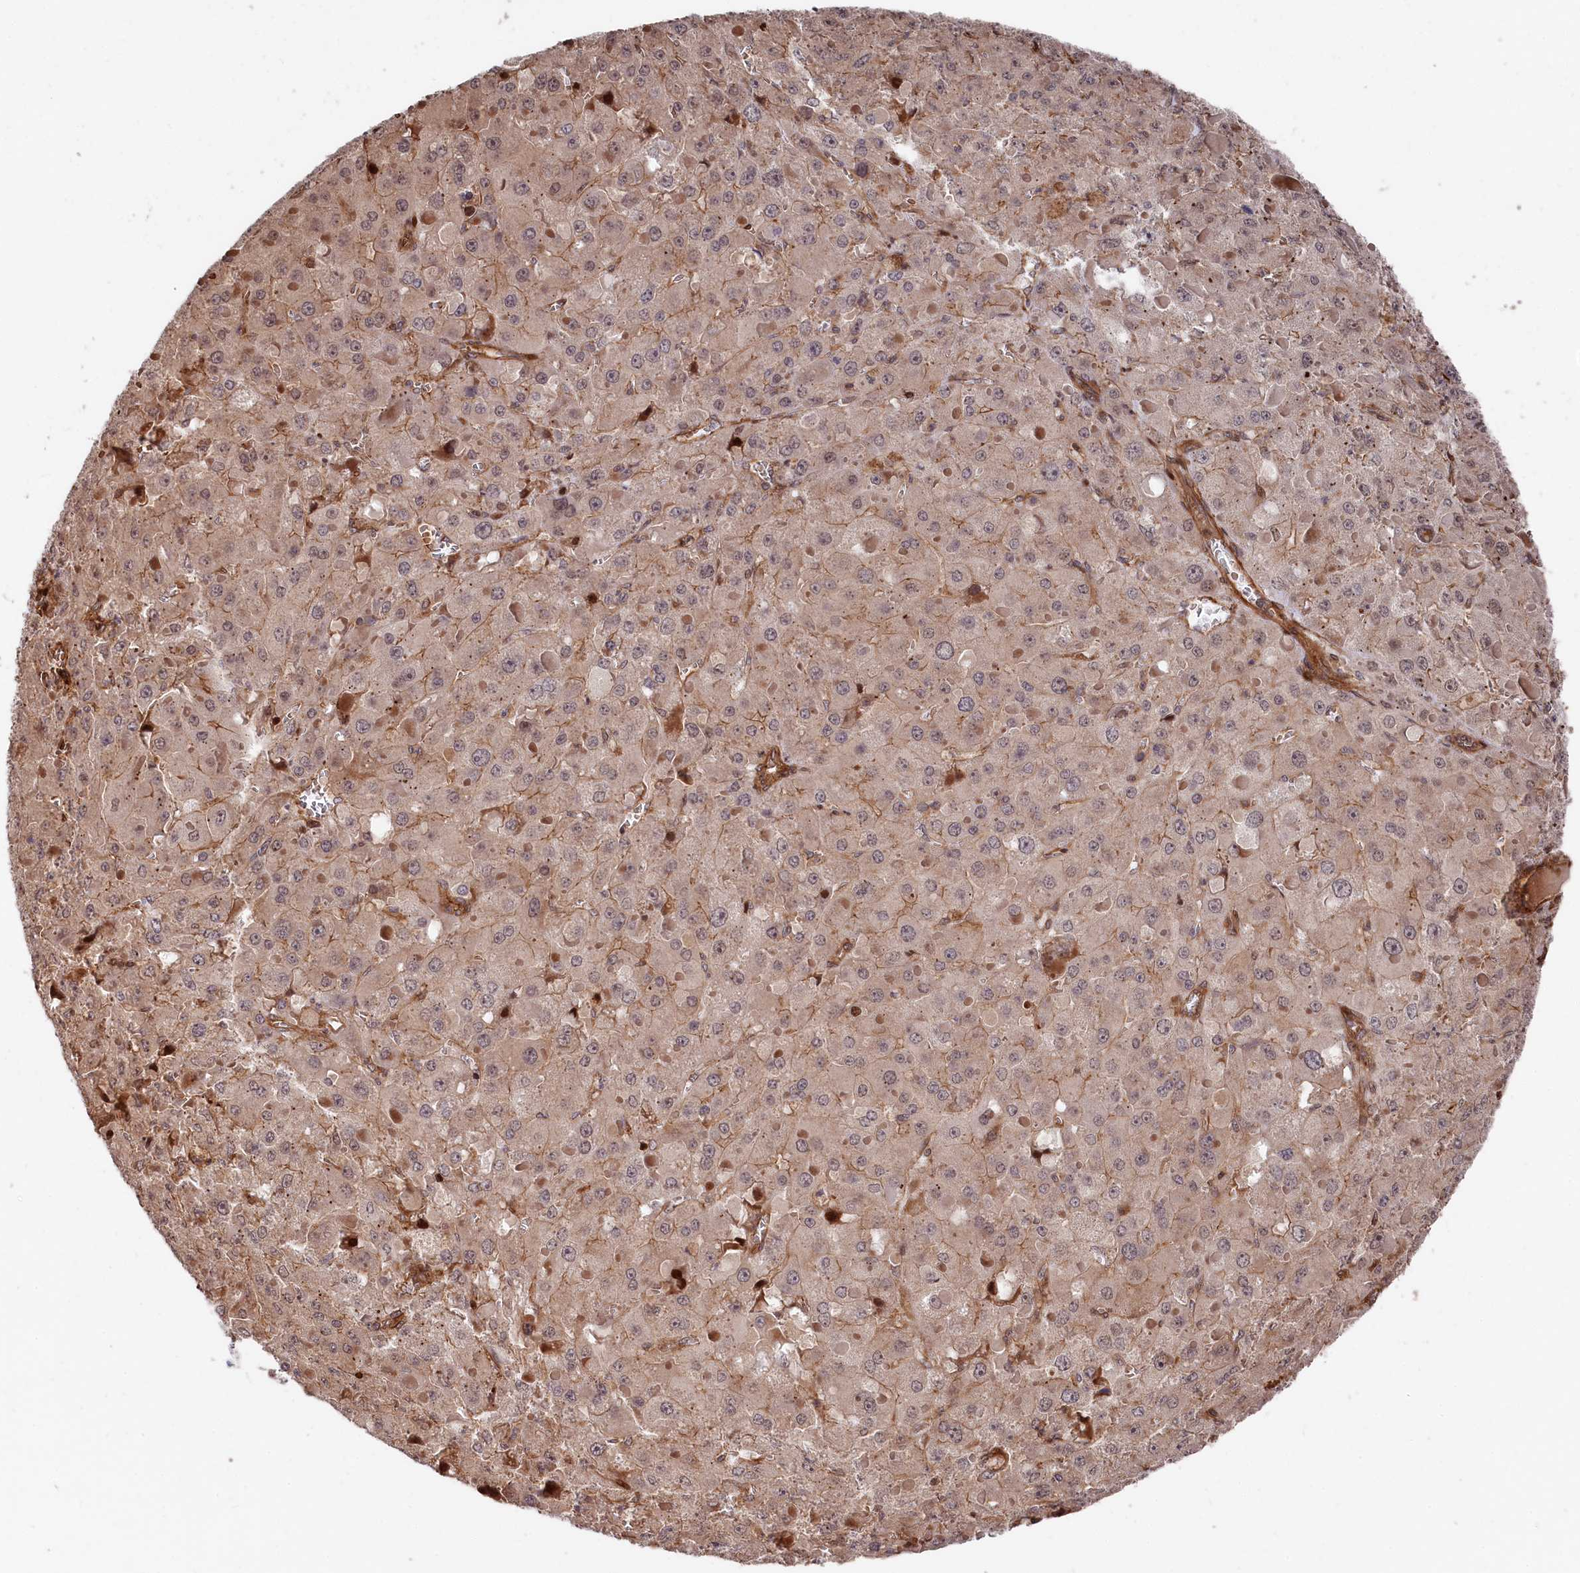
{"staining": {"intensity": "weak", "quantity": ">75%", "location": "cytoplasmic/membranous"}, "tissue": "liver cancer", "cell_type": "Tumor cells", "image_type": "cancer", "snomed": [{"axis": "morphology", "description": "Carcinoma, Hepatocellular, NOS"}, {"axis": "topography", "description": "Liver"}], "caption": "Weak cytoplasmic/membranous staining is seen in about >75% of tumor cells in liver hepatocellular carcinoma. (IHC, brightfield microscopy, high magnification).", "gene": "TNKS1BP1", "patient": {"sex": "female", "age": 73}}